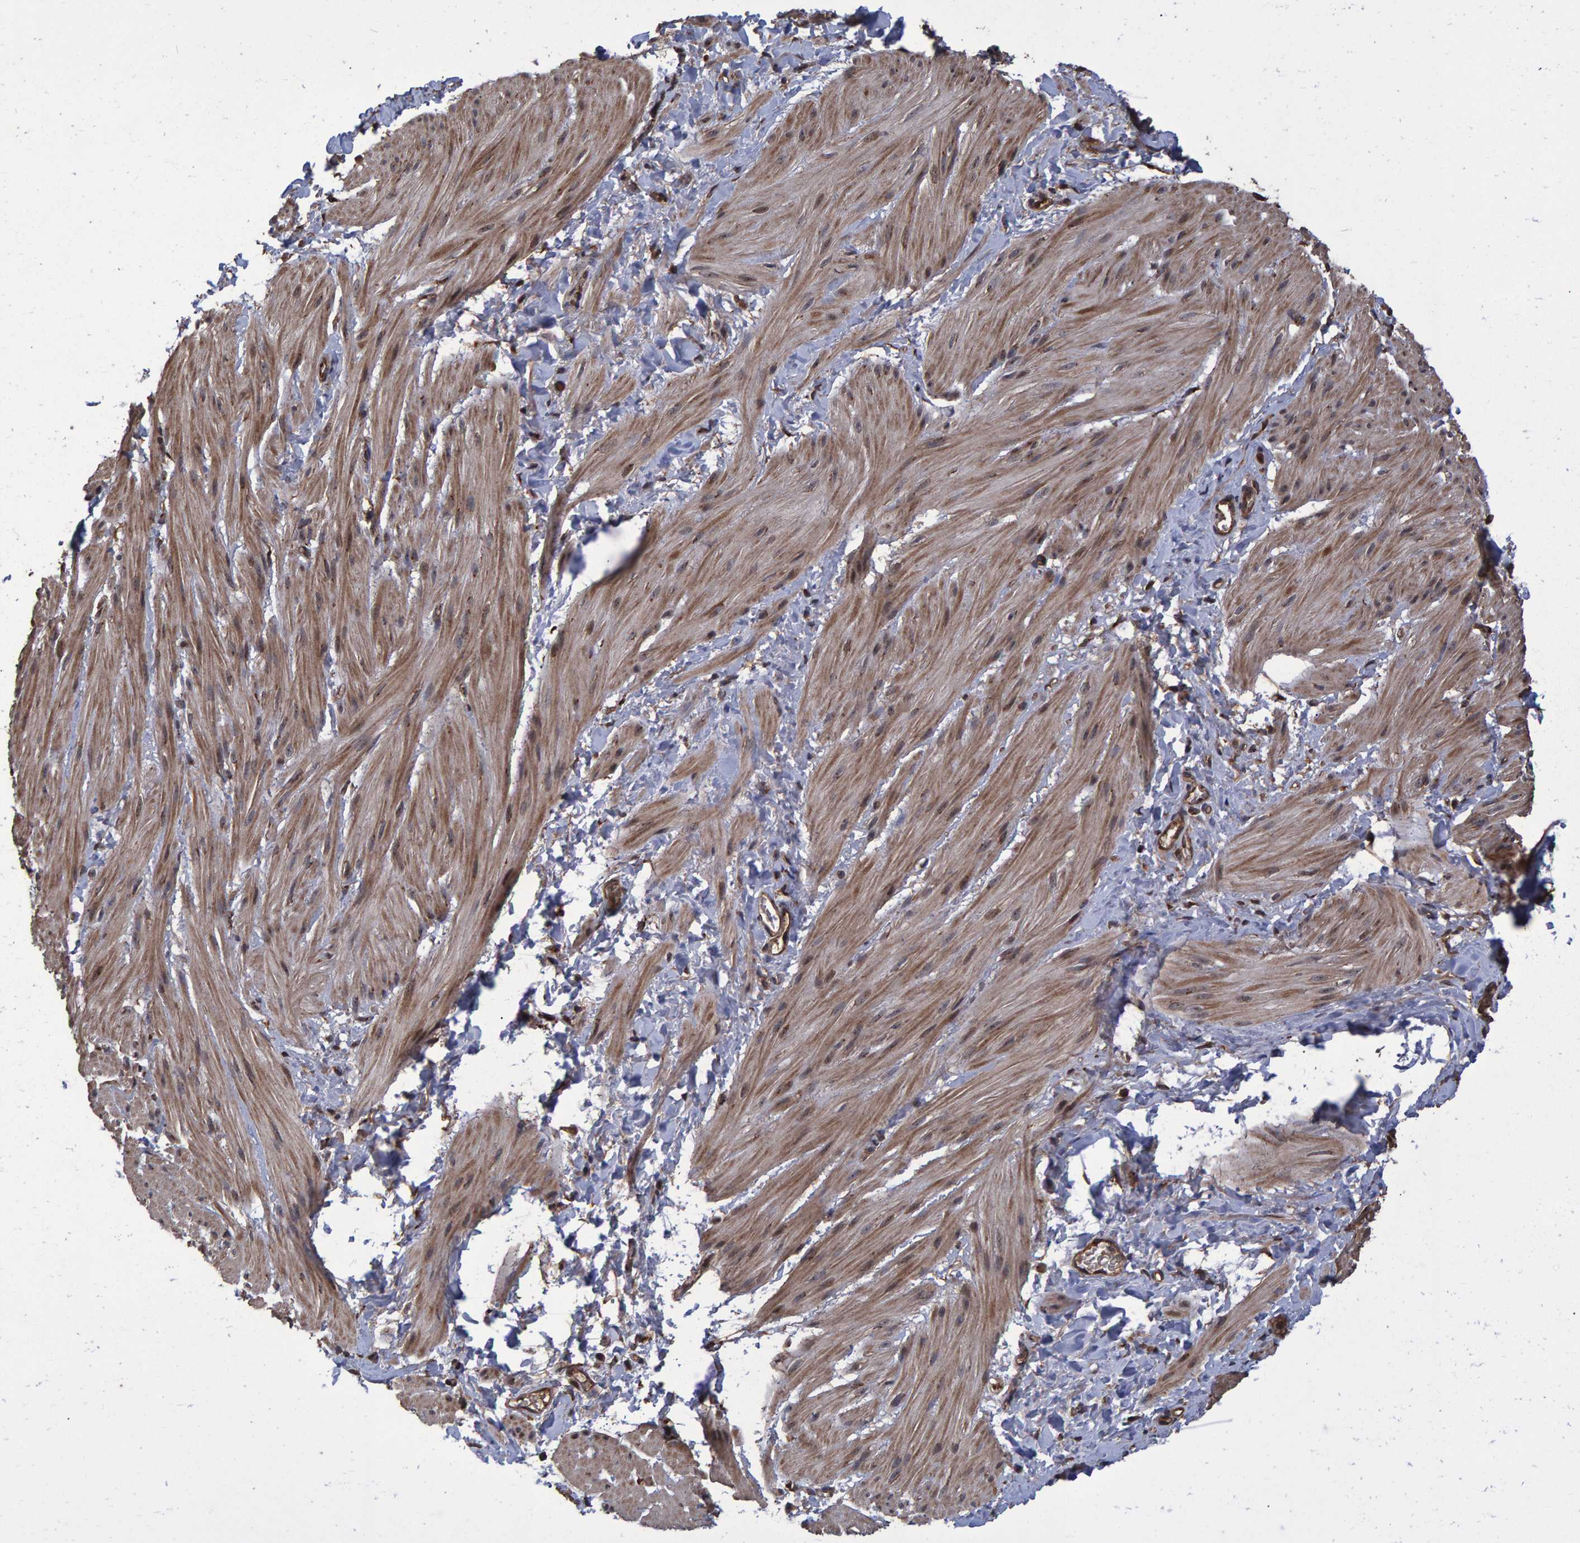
{"staining": {"intensity": "moderate", "quantity": ">75%", "location": "cytoplasmic/membranous,nuclear"}, "tissue": "smooth muscle", "cell_type": "Smooth muscle cells", "image_type": "normal", "snomed": [{"axis": "morphology", "description": "Normal tissue, NOS"}, {"axis": "topography", "description": "Smooth muscle"}], "caption": "DAB immunohistochemical staining of unremarkable smooth muscle reveals moderate cytoplasmic/membranous,nuclear protein staining in approximately >75% of smooth muscle cells.", "gene": "TRIM68", "patient": {"sex": "male", "age": 16}}